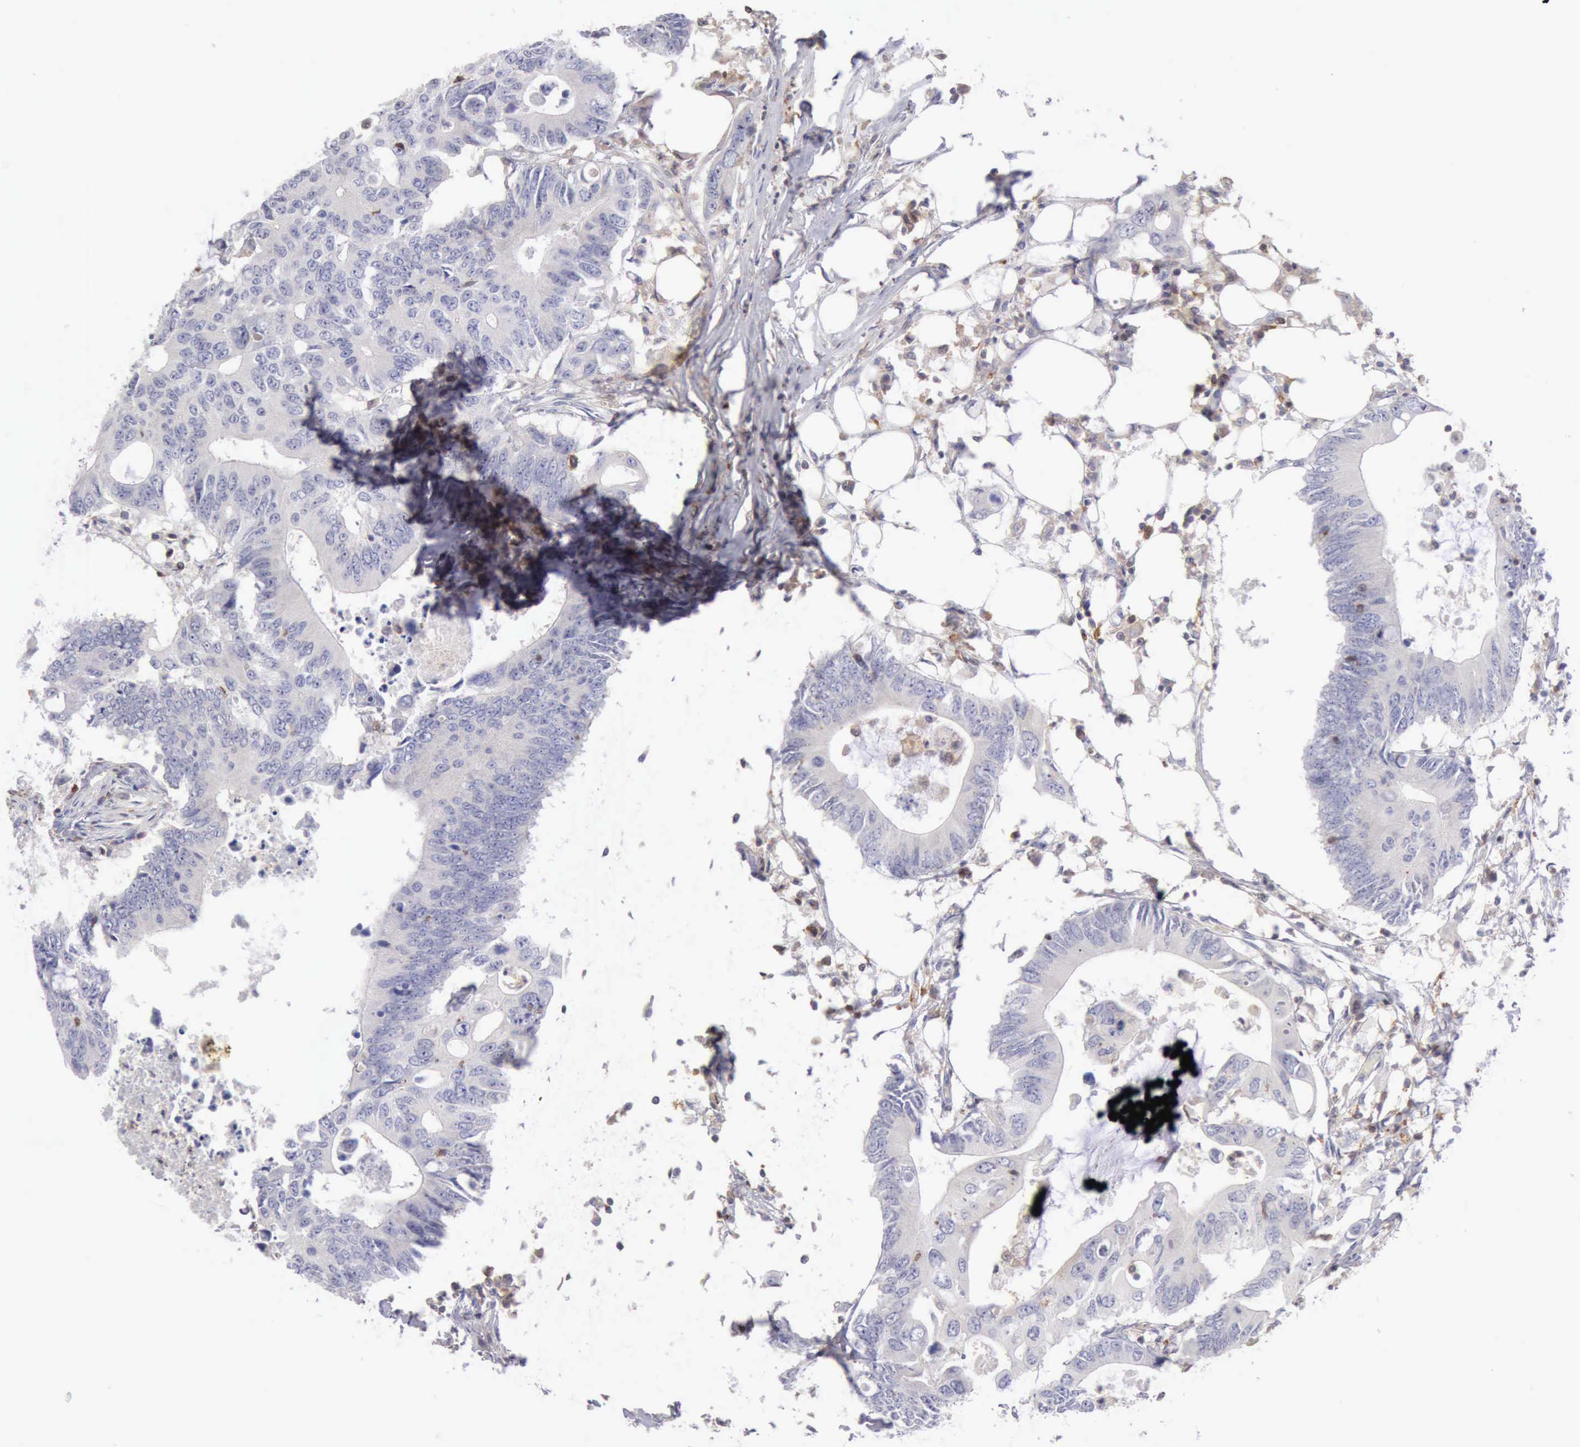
{"staining": {"intensity": "negative", "quantity": "none", "location": "none"}, "tissue": "colorectal cancer", "cell_type": "Tumor cells", "image_type": "cancer", "snomed": [{"axis": "morphology", "description": "Adenocarcinoma, NOS"}, {"axis": "topography", "description": "Colon"}], "caption": "Tumor cells are negative for brown protein staining in colorectal adenocarcinoma. (DAB immunohistochemistry (IHC) visualized using brightfield microscopy, high magnification).", "gene": "SASH3", "patient": {"sex": "male", "age": 71}}